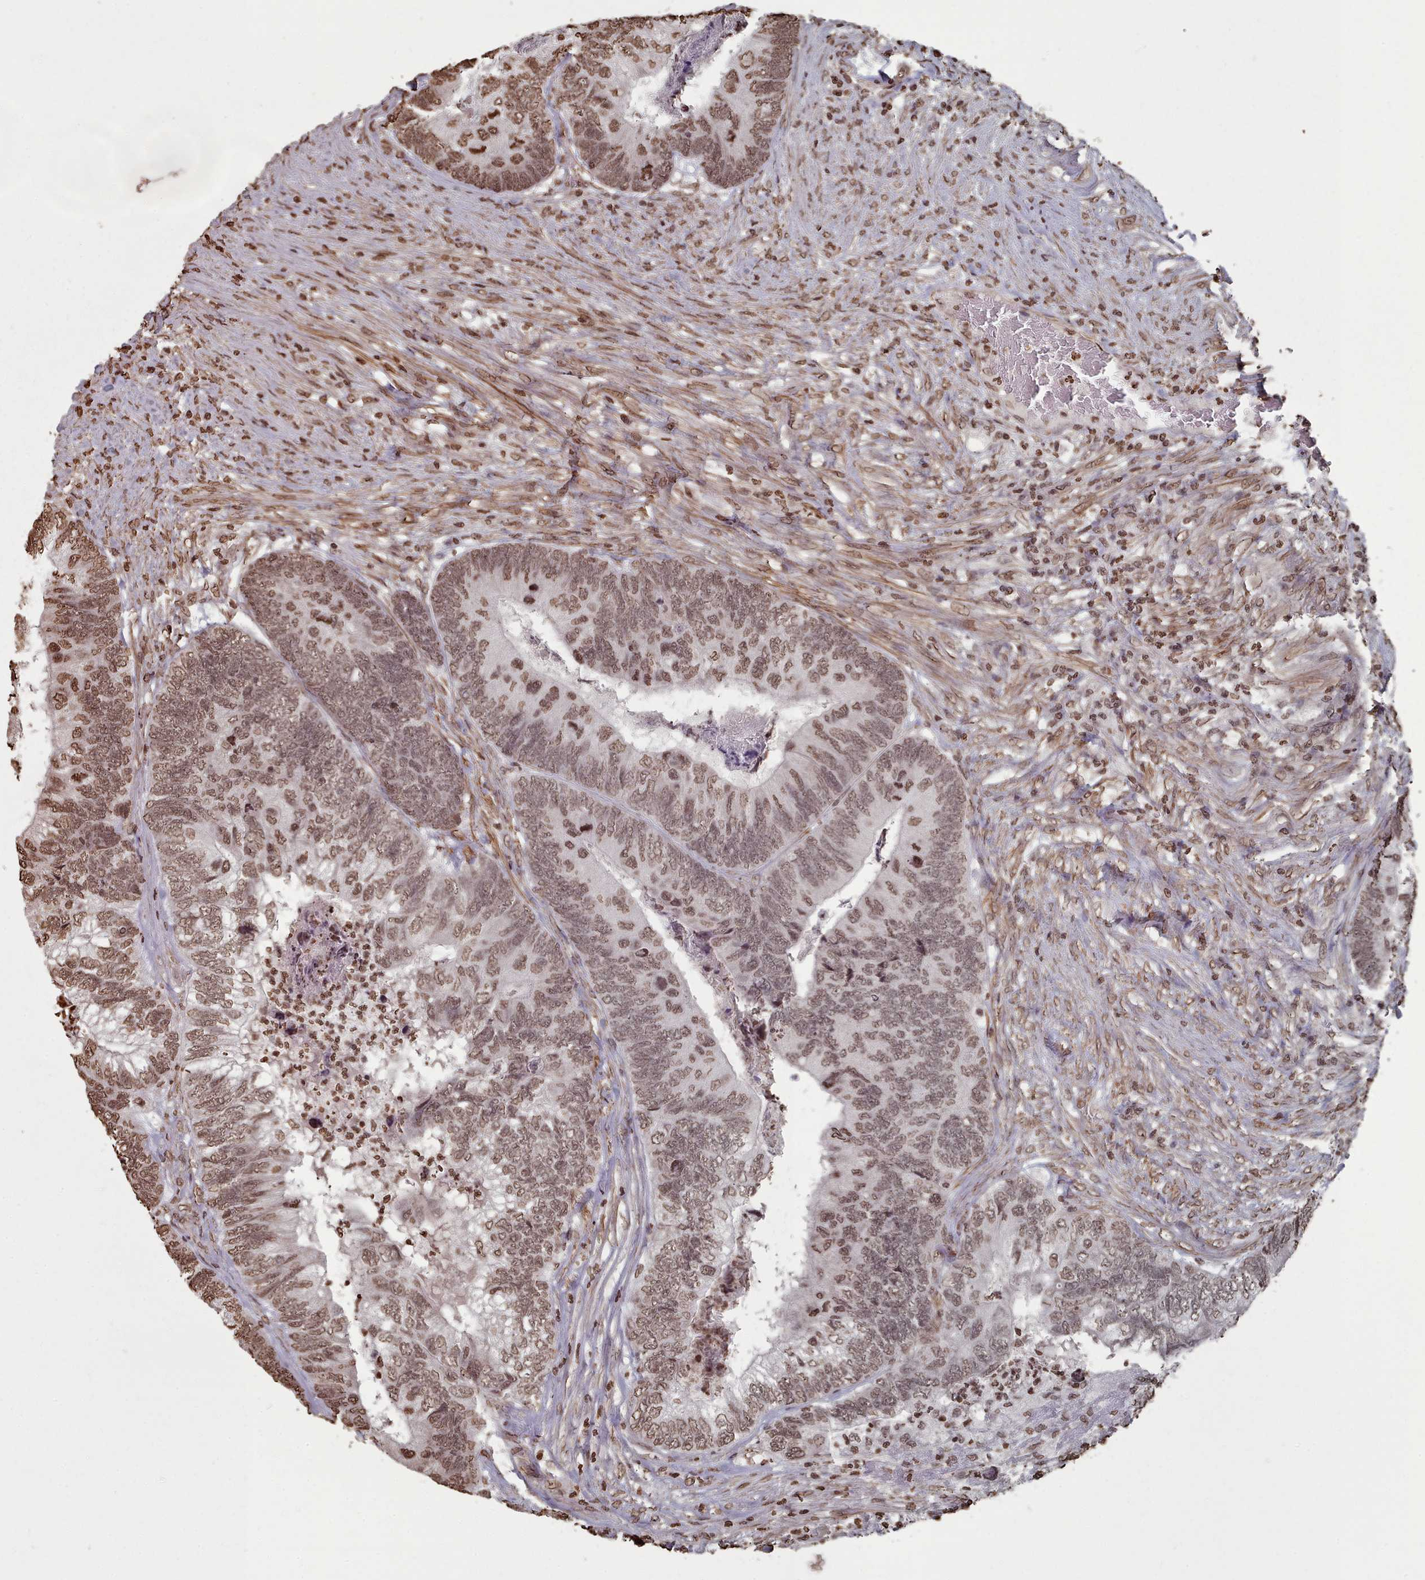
{"staining": {"intensity": "moderate", "quantity": ">75%", "location": "nuclear"}, "tissue": "colorectal cancer", "cell_type": "Tumor cells", "image_type": "cancer", "snomed": [{"axis": "morphology", "description": "Adenocarcinoma, NOS"}, {"axis": "topography", "description": "Colon"}], "caption": "High-power microscopy captured an IHC image of colorectal adenocarcinoma, revealing moderate nuclear expression in approximately >75% of tumor cells.", "gene": "PLEKHG5", "patient": {"sex": "female", "age": 67}}